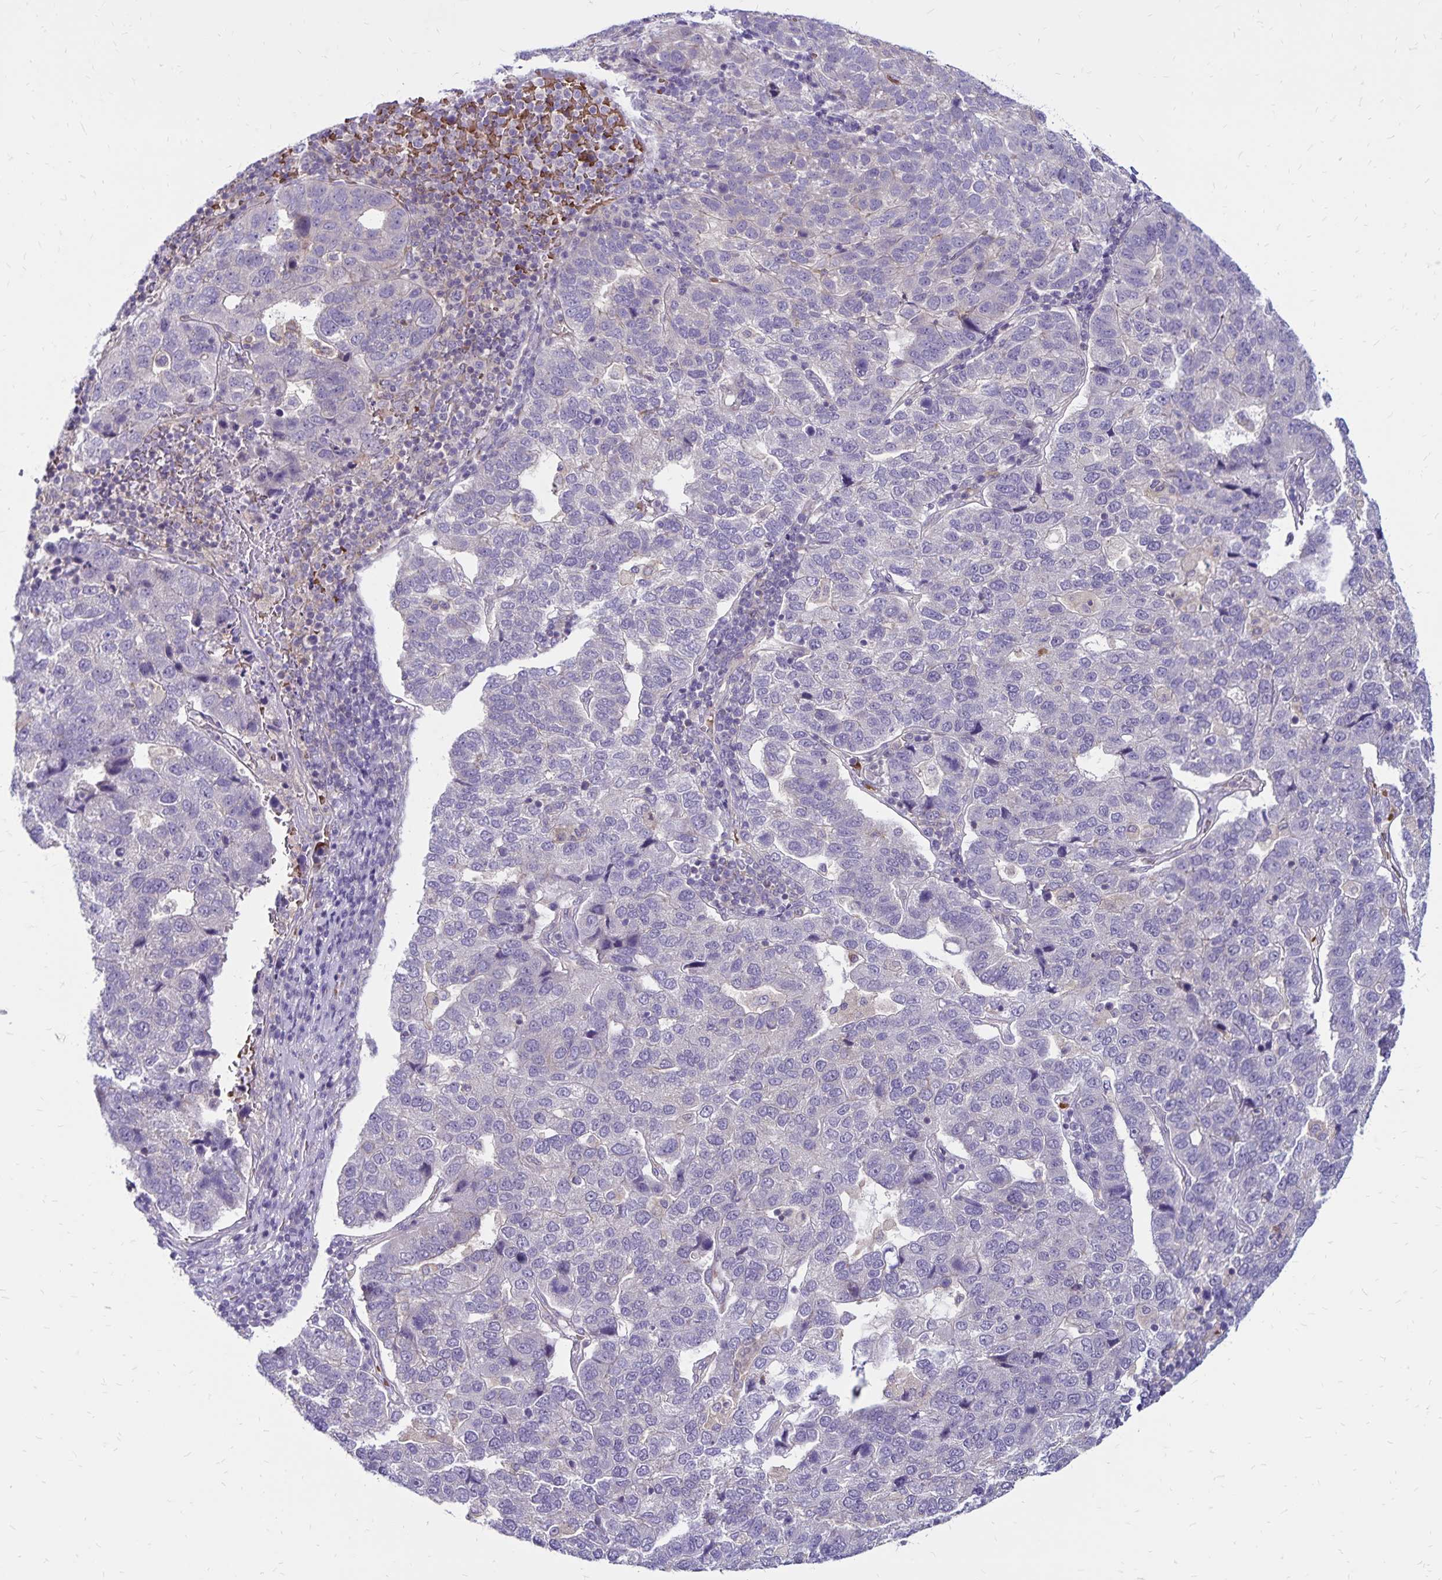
{"staining": {"intensity": "negative", "quantity": "none", "location": "none"}, "tissue": "pancreatic cancer", "cell_type": "Tumor cells", "image_type": "cancer", "snomed": [{"axis": "morphology", "description": "Adenocarcinoma, NOS"}, {"axis": "topography", "description": "Pancreas"}], "caption": "This is a histopathology image of immunohistochemistry staining of pancreatic cancer (adenocarcinoma), which shows no positivity in tumor cells.", "gene": "FSD1", "patient": {"sex": "female", "age": 61}}